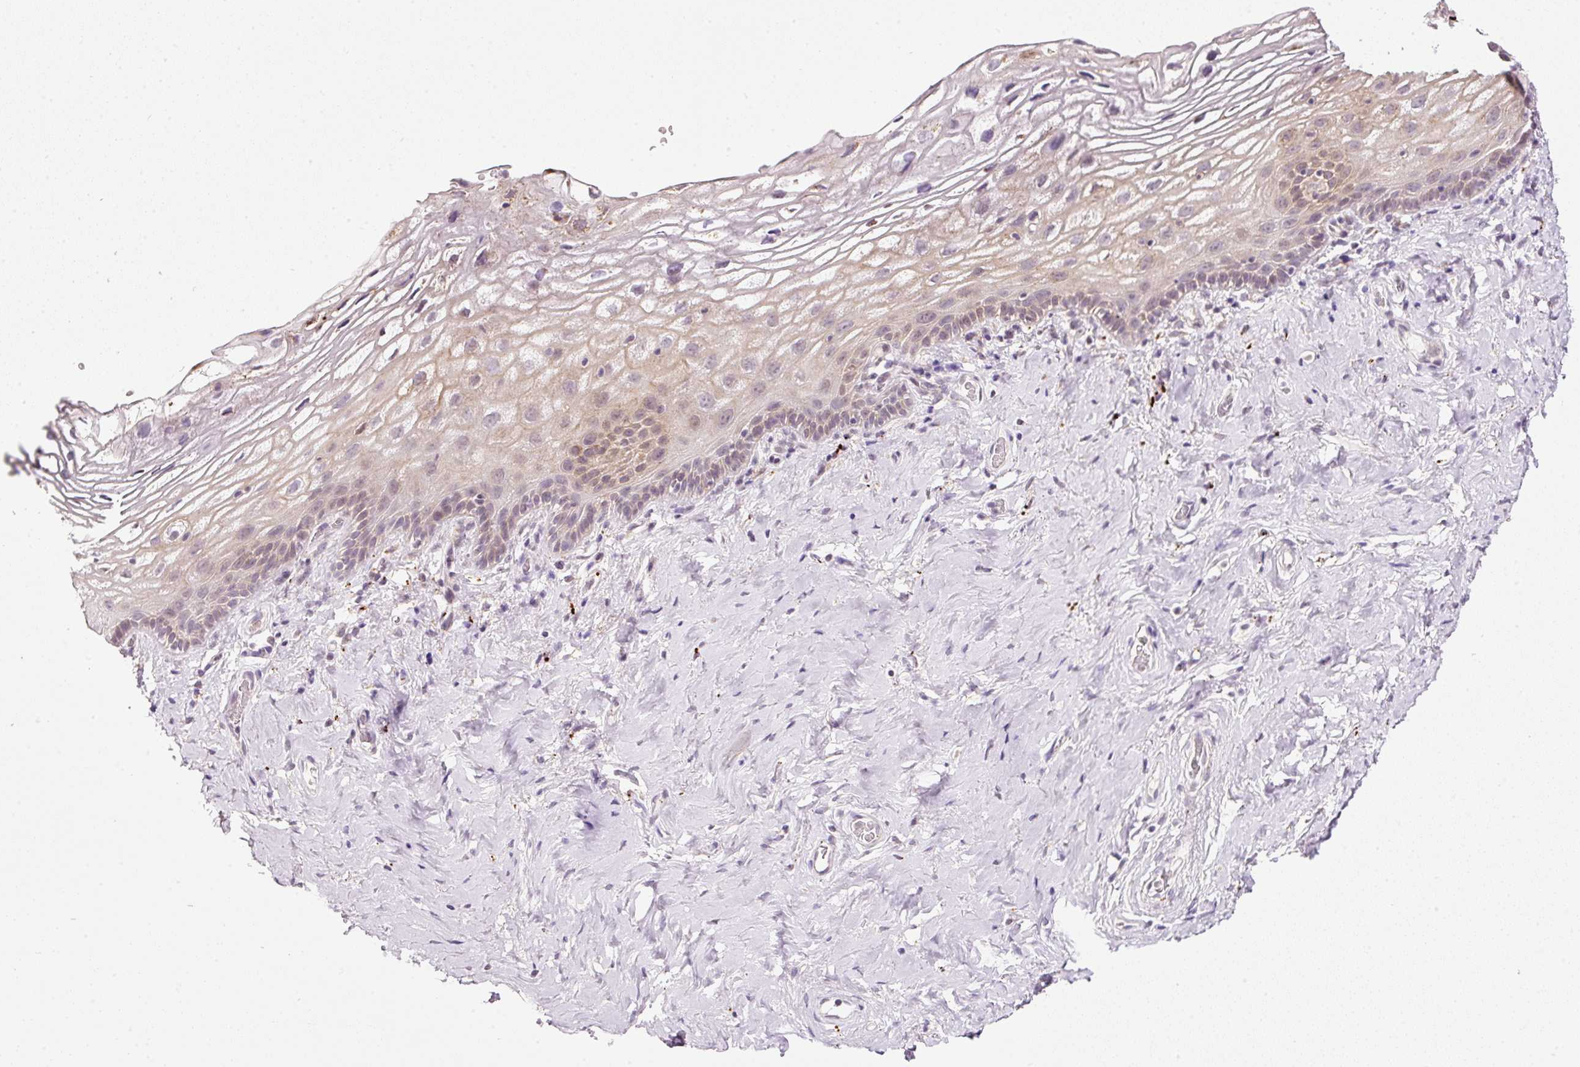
{"staining": {"intensity": "negative", "quantity": "none", "location": "none"}, "tissue": "vagina", "cell_type": "Squamous epithelial cells", "image_type": "normal", "snomed": [{"axis": "morphology", "description": "Normal tissue, NOS"}, {"axis": "morphology", "description": "Adenocarcinoma, NOS"}, {"axis": "topography", "description": "Rectum"}, {"axis": "topography", "description": "Vagina"}, {"axis": "topography", "description": "Peripheral nerve tissue"}], "caption": "This is an immunohistochemistry photomicrograph of normal vagina. There is no expression in squamous epithelial cells.", "gene": "ZNF639", "patient": {"sex": "female", "age": 71}}